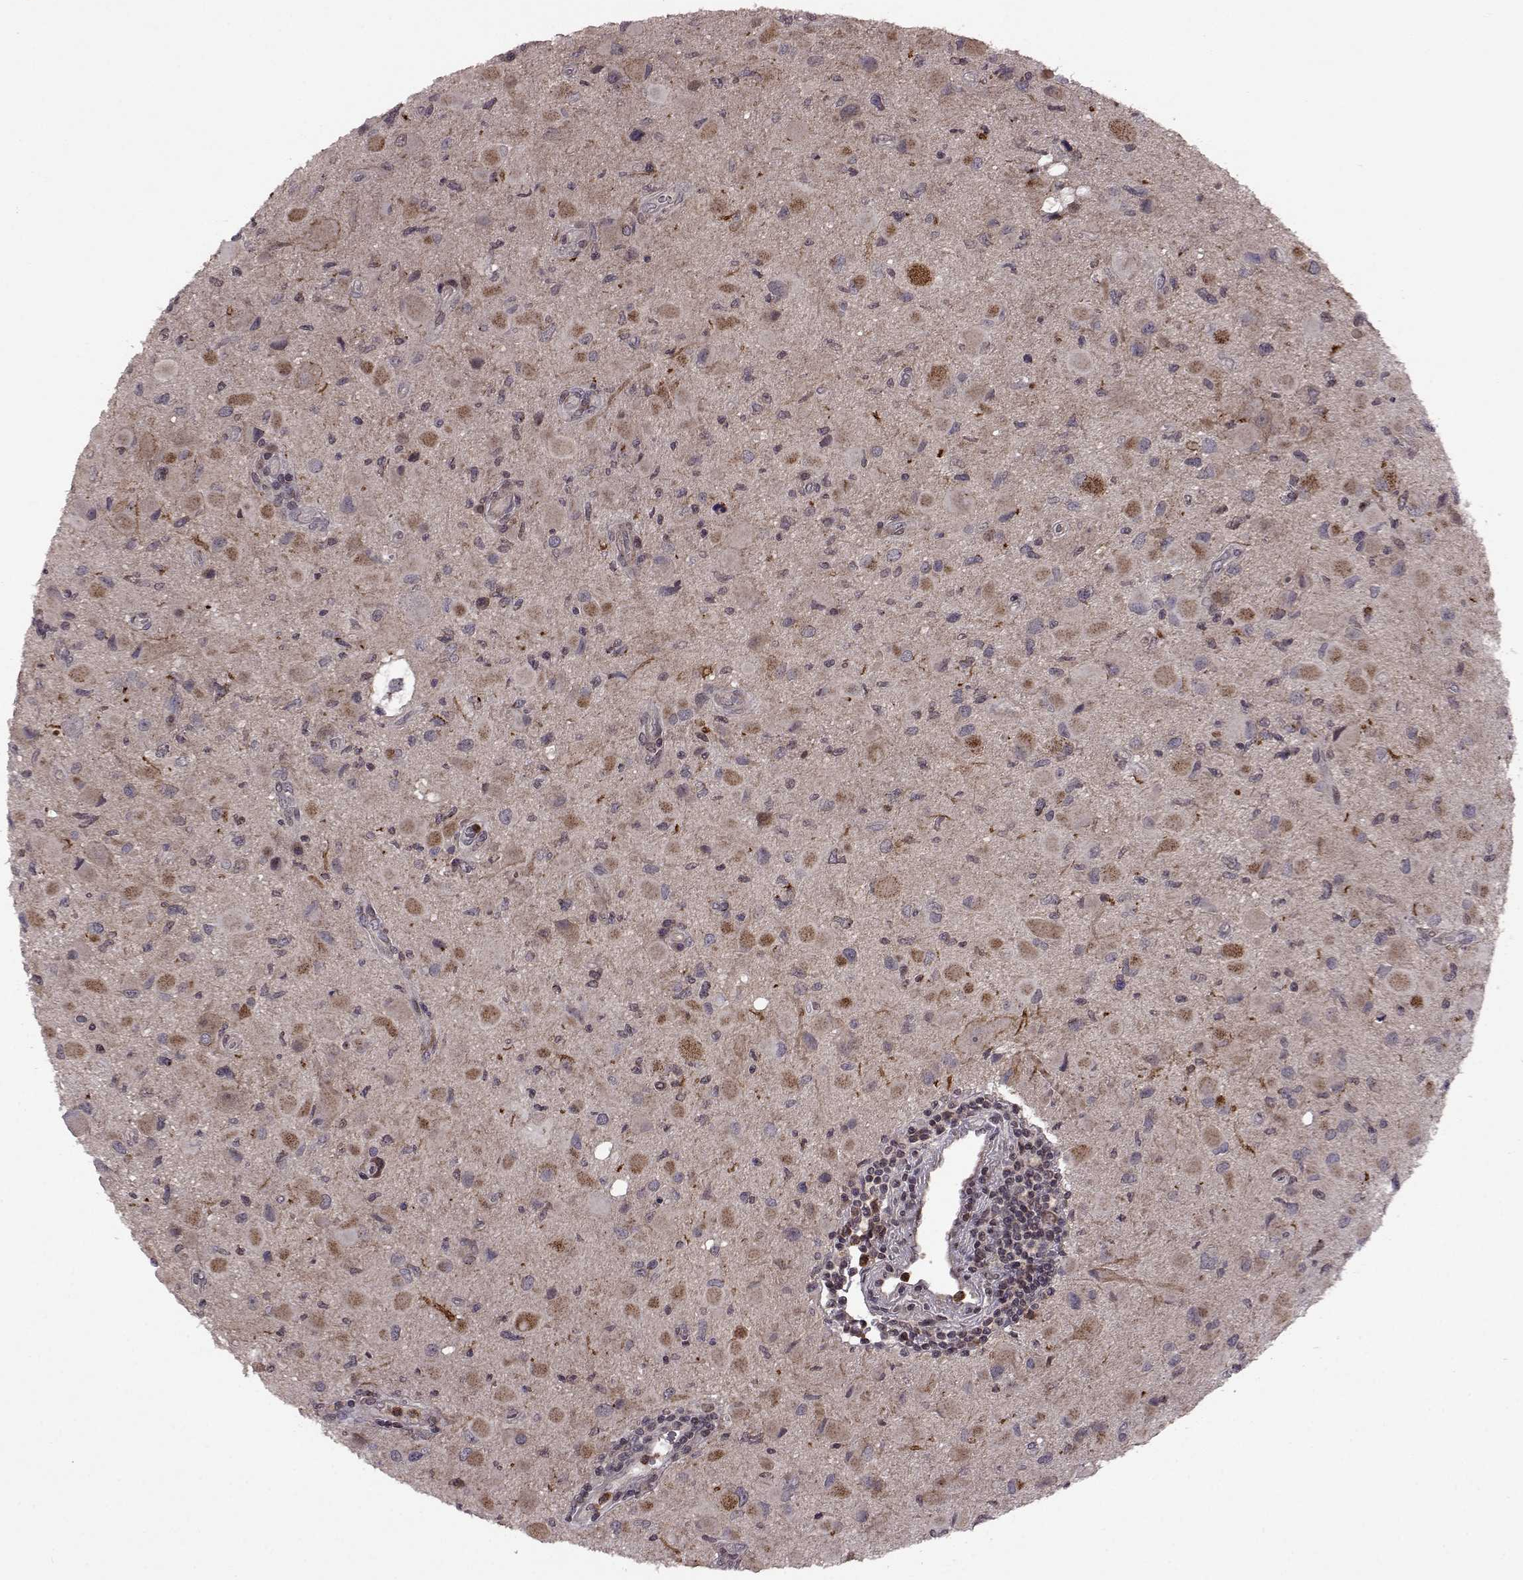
{"staining": {"intensity": "negative", "quantity": "none", "location": "none"}, "tissue": "glioma", "cell_type": "Tumor cells", "image_type": "cancer", "snomed": [{"axis": "morphology", "description": "Glioma, malignant, Low grade"}, {"axis": "topography", "description": "Brain"}], "caption": "High magnification brightfield microscopy of malignant glioma (low-grade) stained with DAB (3,3'-diaminobenzidine) (brown) and counterstained with hematoxylin (blue): tumor cells show no significant expression.", "gene": "TRMU", "patient": {"sex": "female", "age": 32}}